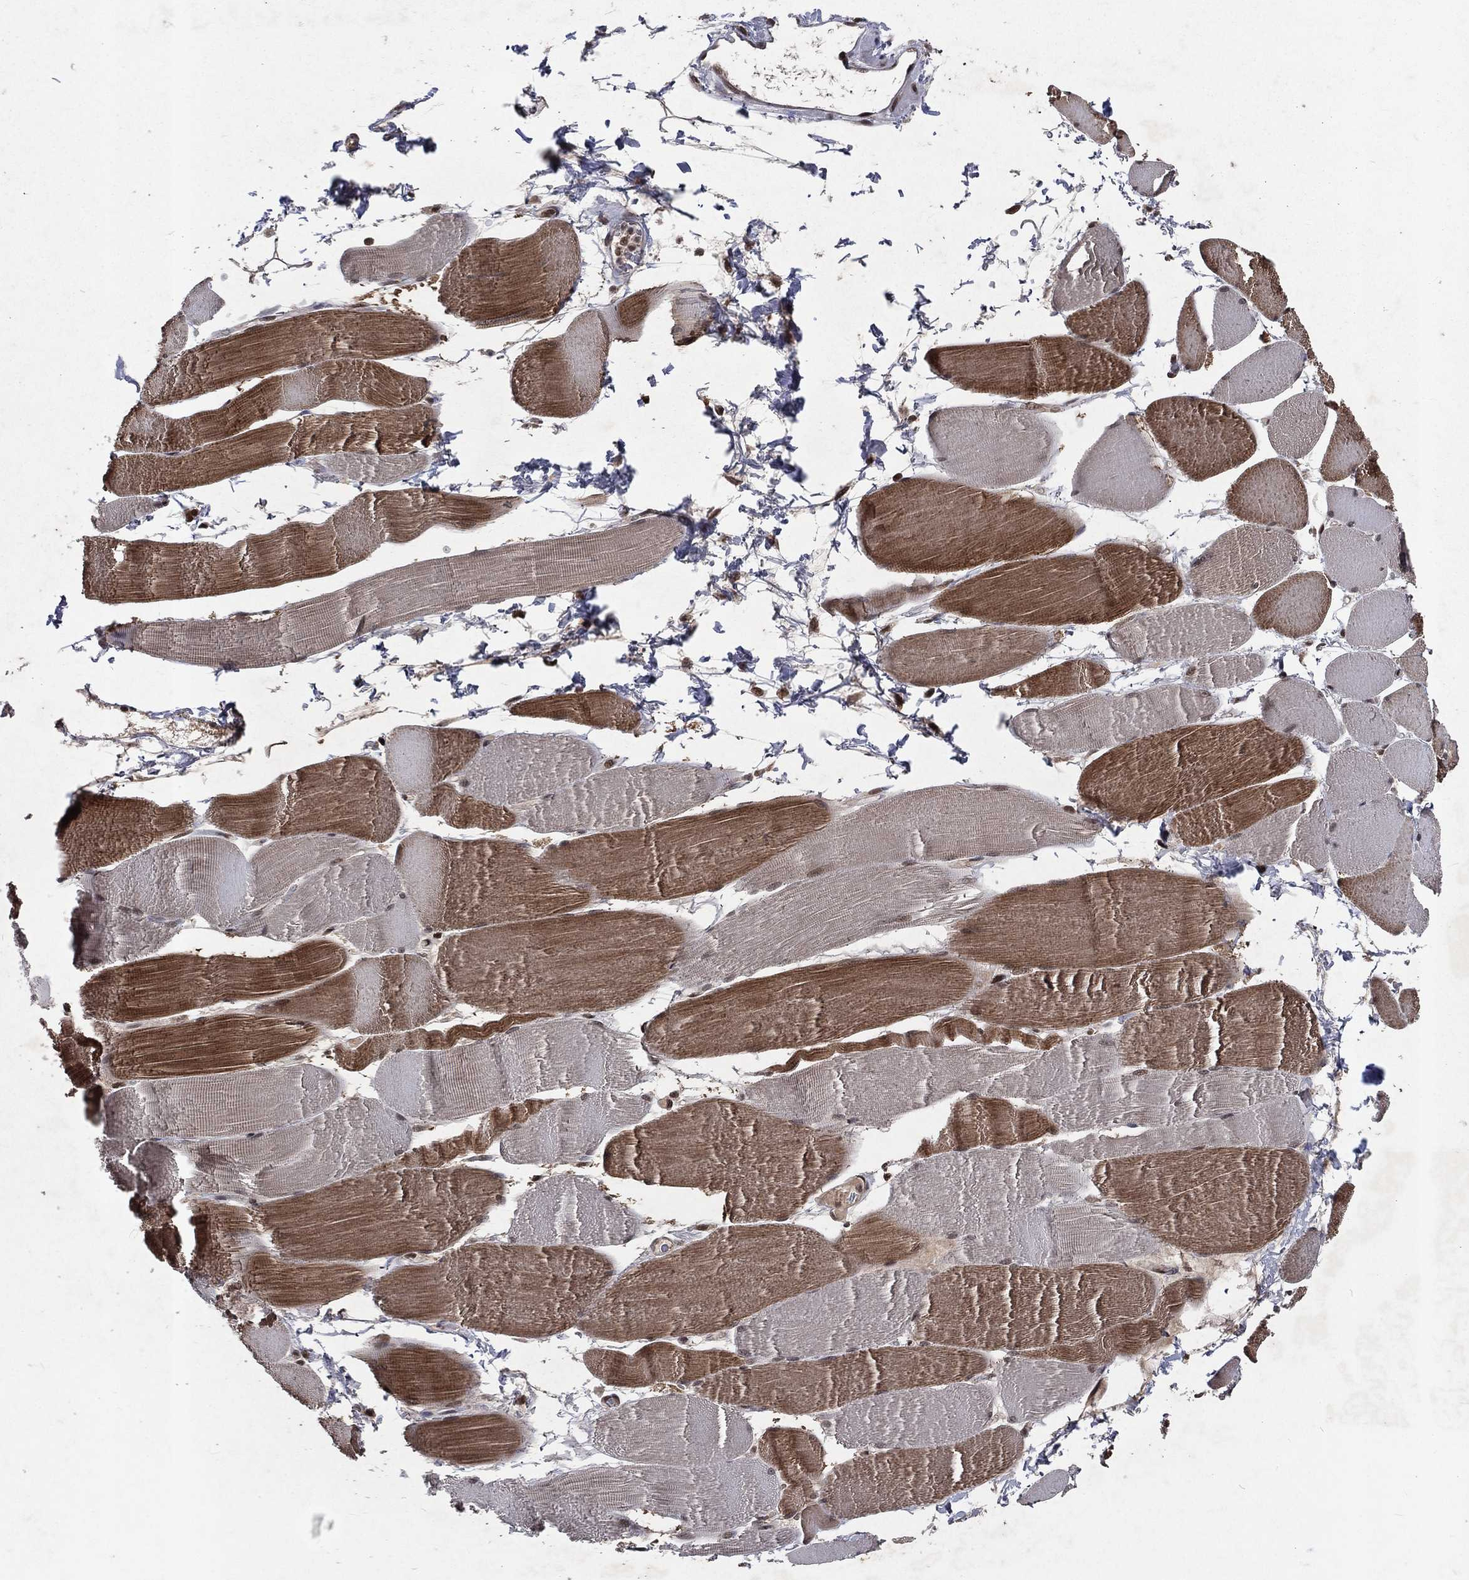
{"staining": {"intensity": "moderate", "quantity": "25%-75%", "location": "cytoplasmic/membranous"}, "tissue": "skeletal muscle", "cell_type": "Myocytes", "image_type": "normal", "snomed": [{"axis": "morphology", "description": "Normal tissue, NOS"}, {"axis": "topography", "description": "Skeletal muscle"}], "caption": "Benign skeletal muscle shows moderate cytoplasmic/membranous positivity in approximately 25%-75% of myocytes, visualized by immunohistochemistry. Nuclei are stained in blue.", "gene": "DMAP1", "patient": {"sex": "male", "age": 56}}